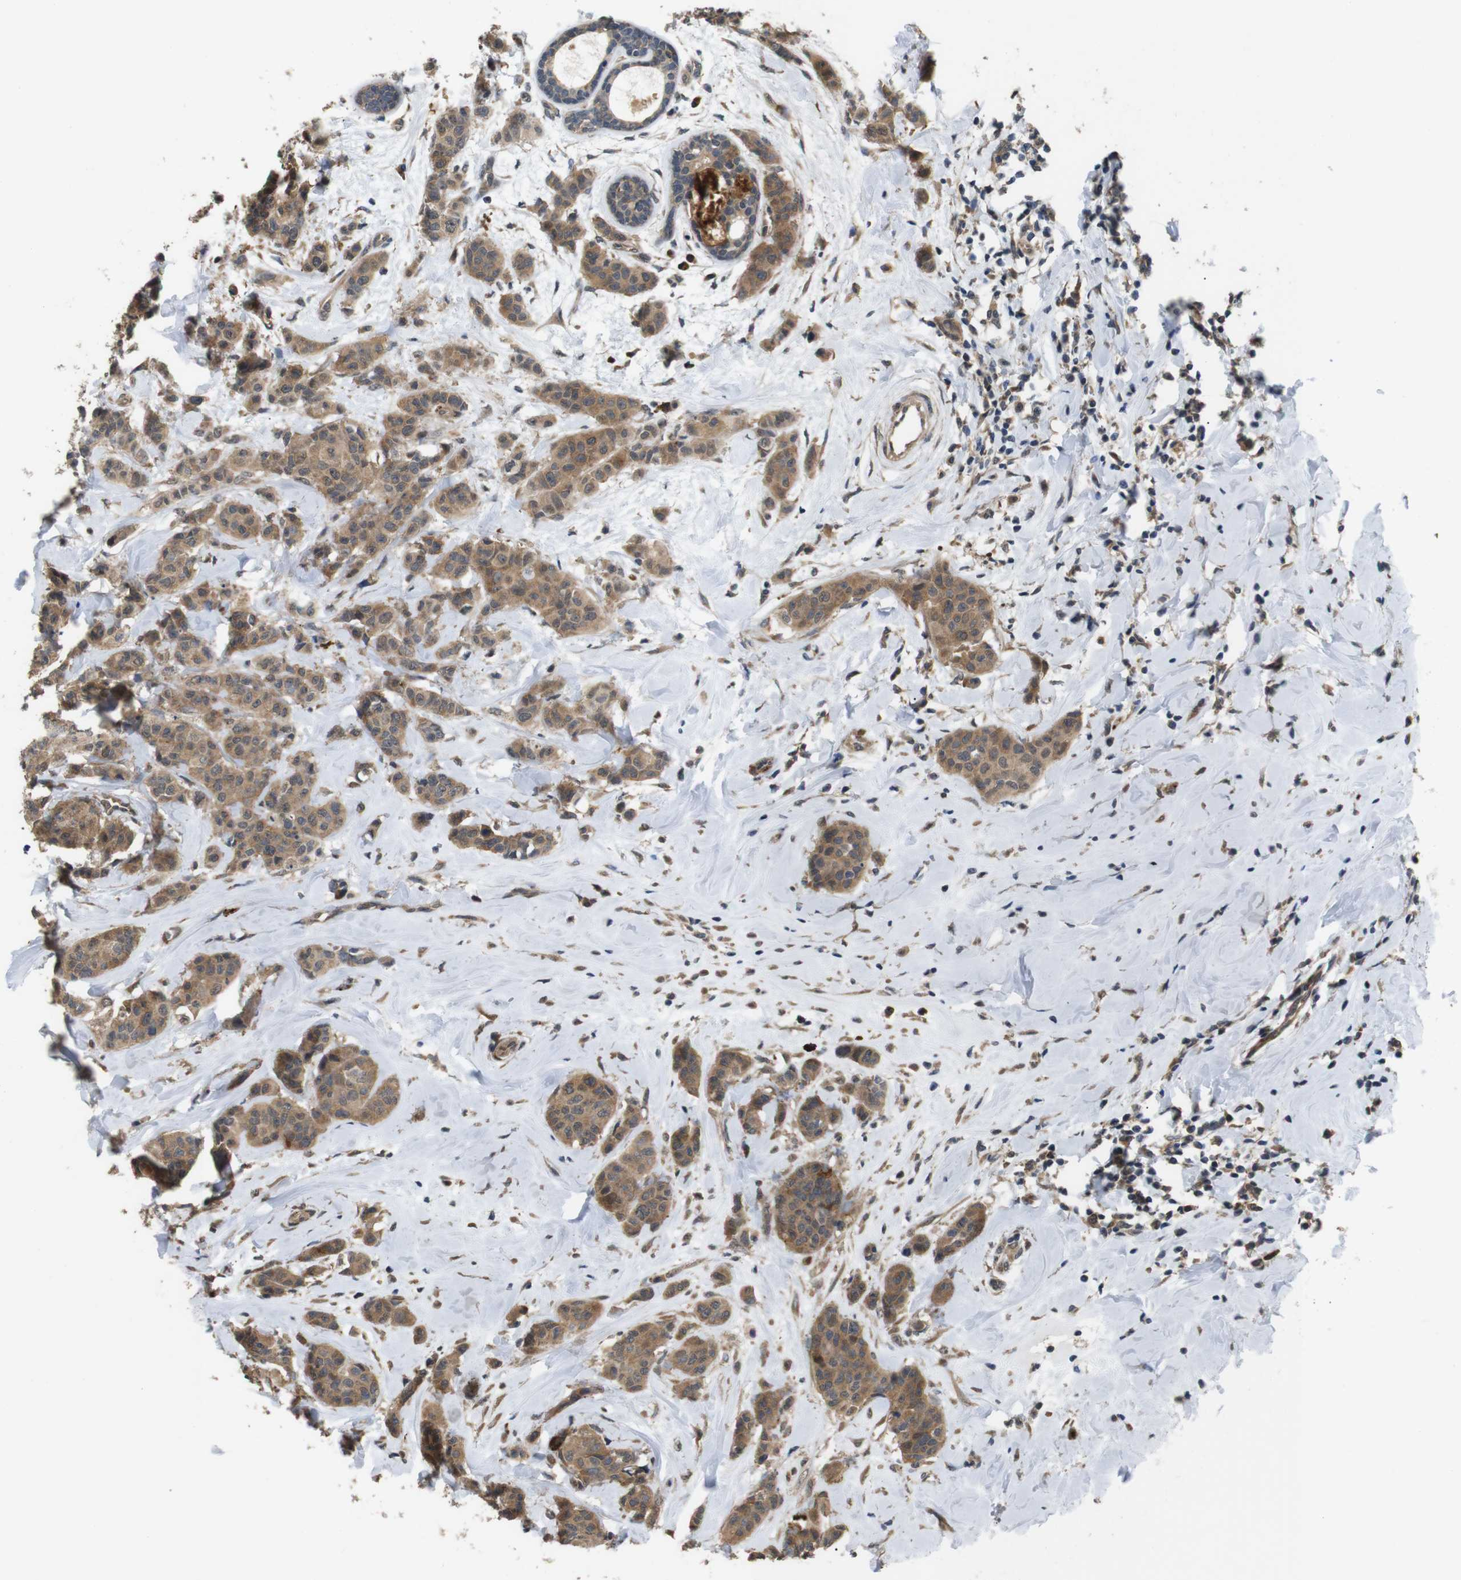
{"staining": {"intensity": "moderate", "quantity": ">75%", "location": "cytoplasmic/membranous"}, "tissue": "breast cancer", "cell_type": "Tumor cells", "image_type": "cancer", "snomed": [{"axis": "morphology", "description": "Normal tissue, NOS"}, {"axis": "morphology", "description": "Duct carcinoma"}, {"axis": "topography", "description": "Breast"}], "caption": "Protein staining of breast intraductal carcinoma tissue exhibits moderate cytoplasmic/membranous staining in about >75% of tumor cells. The staining is performed using DAB (3,3'-diaminobenzidine) brown chromogen to label protein expression. The nuclei are counter-stained blue using hematoxylin.", "gene": "EPHB2", "patient": {"sex": "female", "age": 40}}